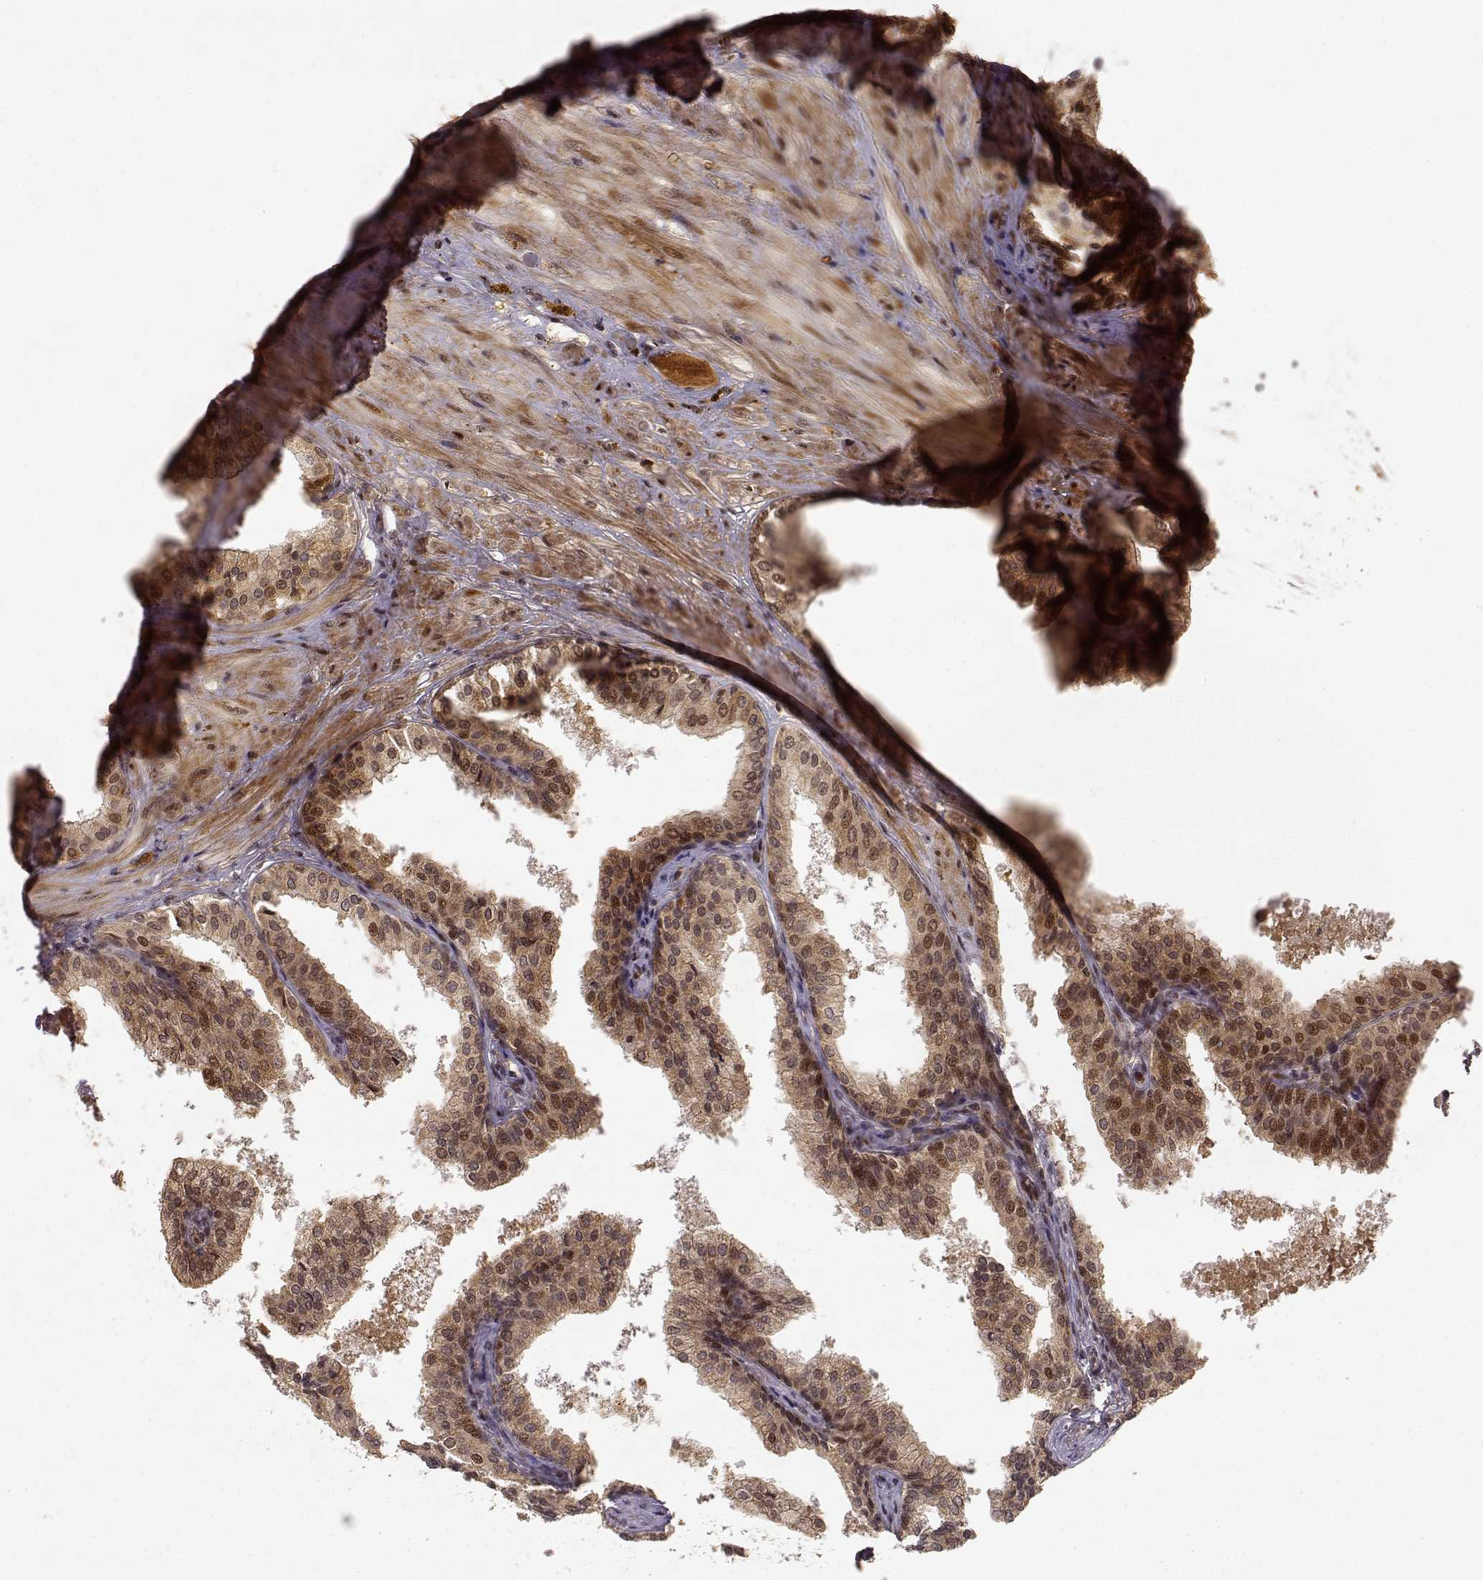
{"staining": {"intensity": "moderate", "quantity": ">75%", "location": "cytoplasmic/membranous,nuclear"}, "tissue": "prostate cancer", "cell_type": "Tumor cells", "image_type": "cancer", "snomed": [{"axis": "morphology", "description": "Adenocarcinoma, Low grade"}, {"axis": "topography", "description": "Prostate"}], "caption": "The photomicrograph displays immunohistochemical staining of low-grade adenocarcinoma (prostate). There is moderate cytoplasmic/membranous and nuclear positivity is seen in approximately >75% of tumor cells.", "gene": "MAEA", "patient": {"sex": "male", "age": 56}}